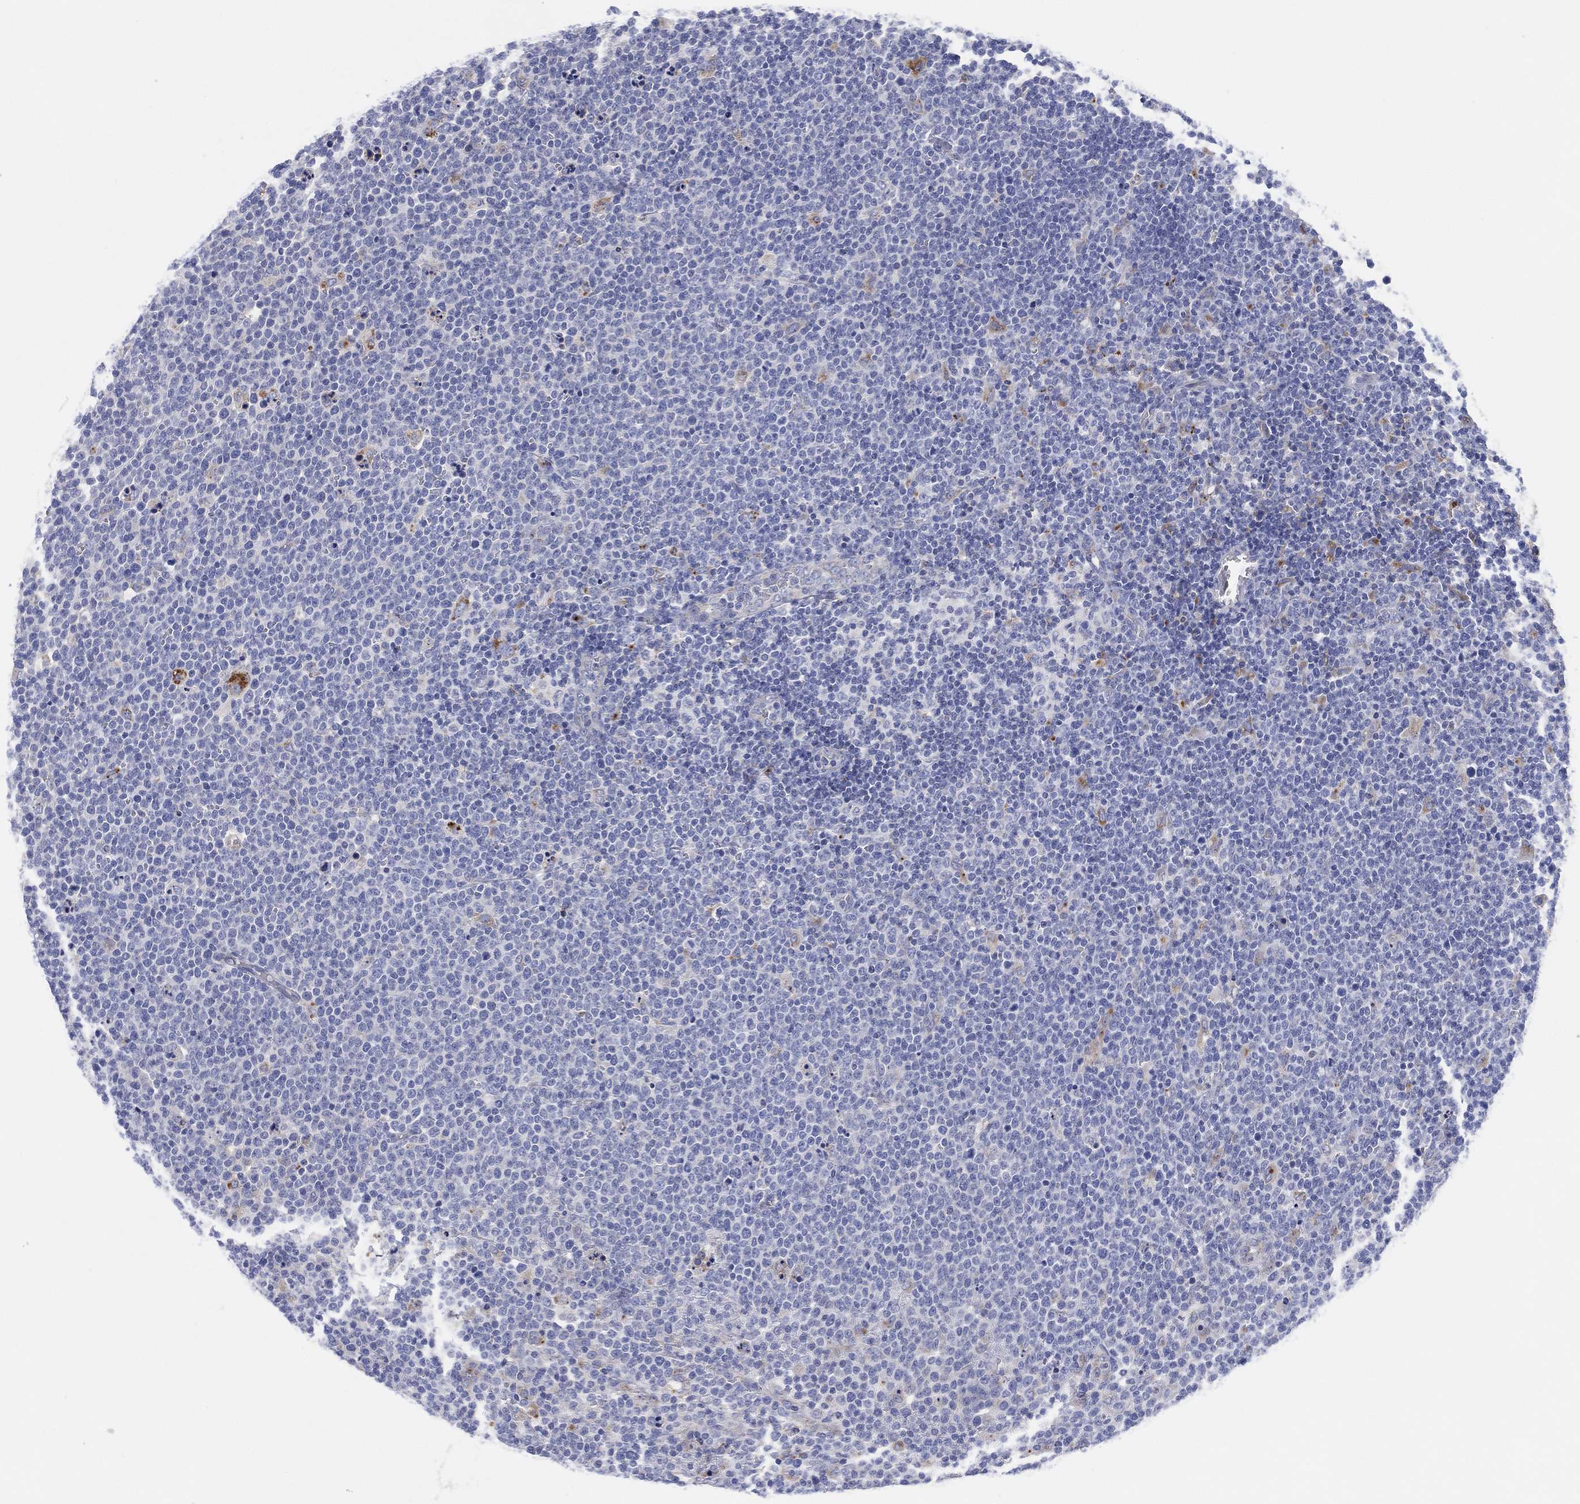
{"staining": {"intensity": "negative", "quantity": "none", "location": "none"}, "tissue": "lymphoma", "cell_type": "Tumor cells", "image_type": "cancer", "snomed": [{"axis": "morphology", "description": "Malignant lymphoma, non-Hodgkin's type, High grade"}, {"axis": "topography", "description": "Lymph node"}], "caption": "This is a photomicrograph of immunohistochemistry staining of malignant lymphoma, non-Hodgkin's type (high-grade), which shows no staining in tumor cells. (DAB (3,3'-diaminobenzidine) IHC visualized using brightfield microscopy, high magnification).", "gene": "GALNS", "patient": {"sex": "male", "age": 61}}